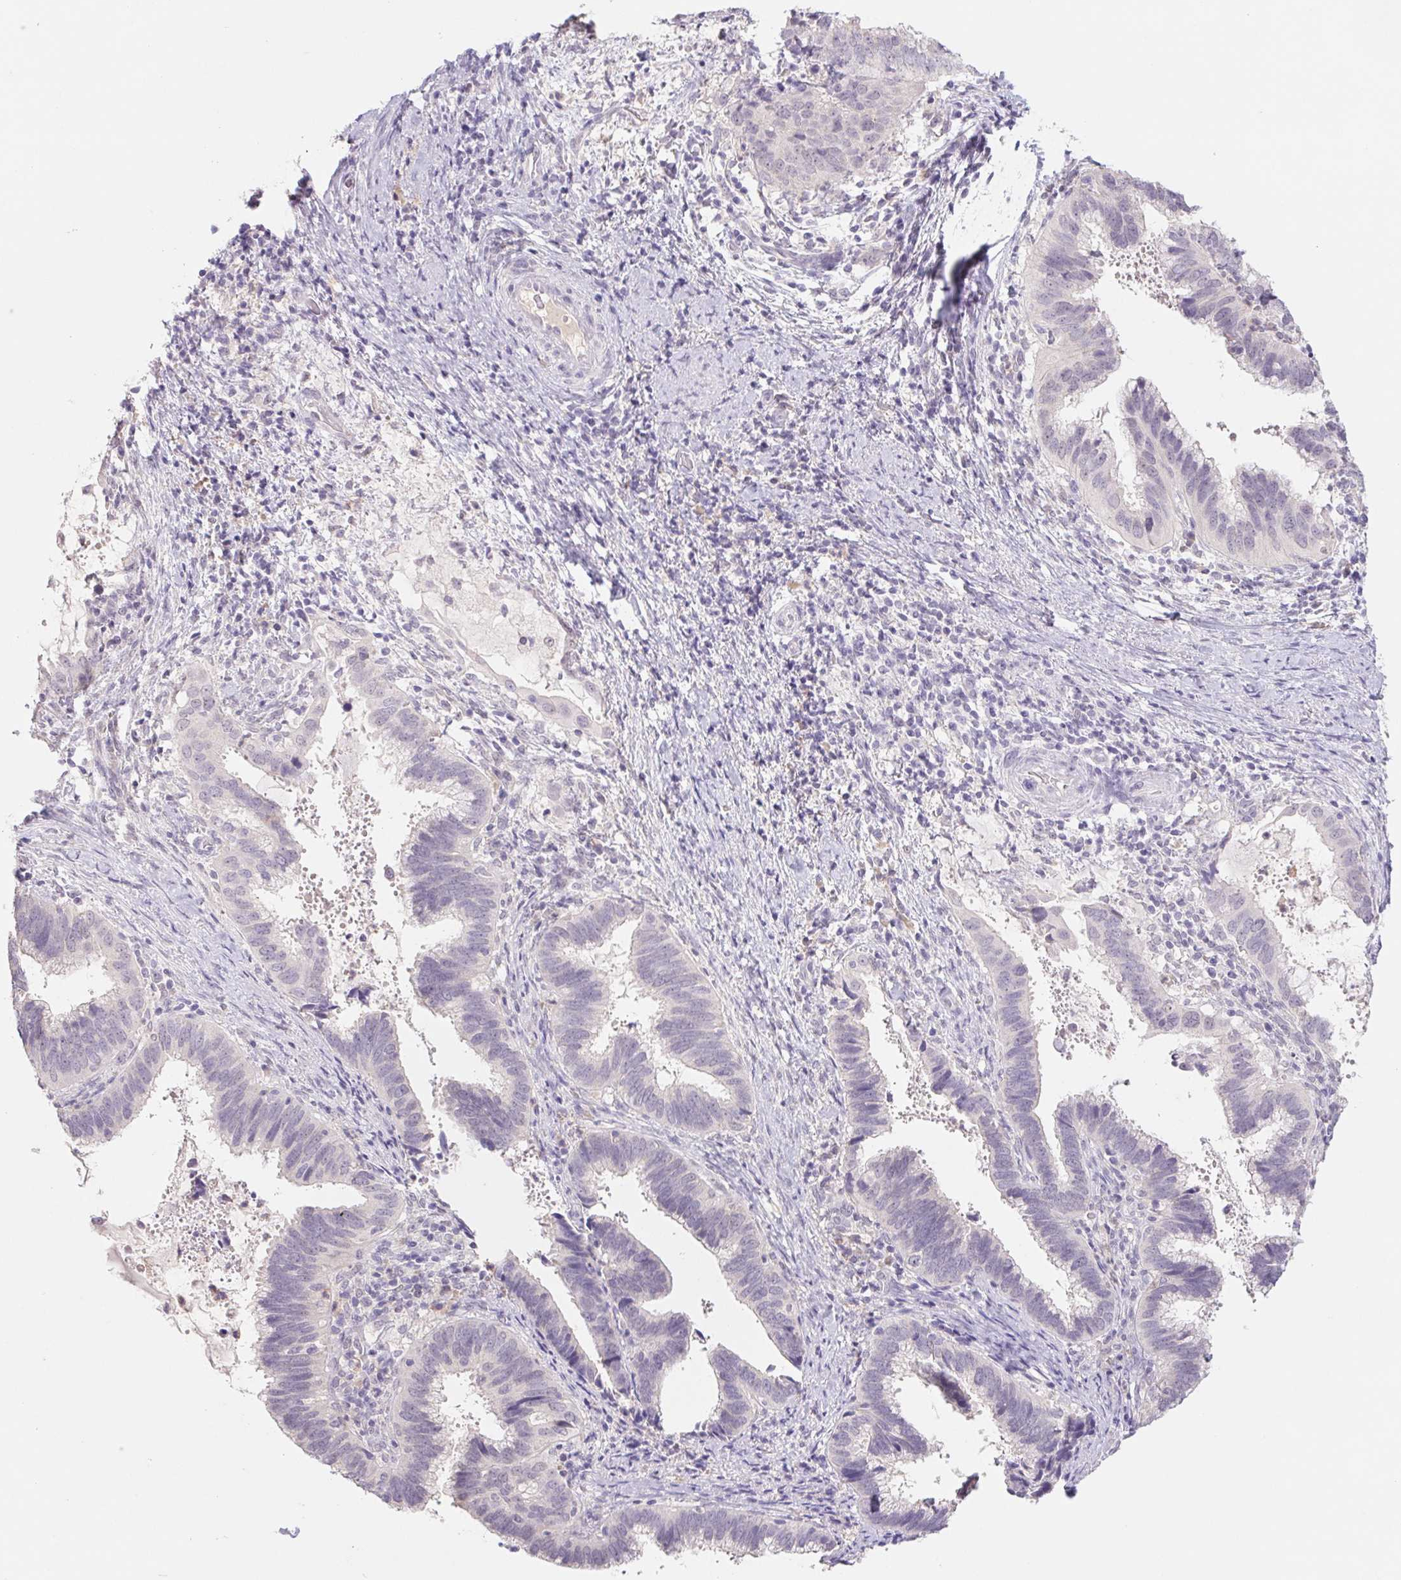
{"staining": {"intensity": "negative", "quantity": "none", "location": "none"}, "tissue": "cervical cancer", "cell_type": "Tumor cells", "image_type": "cancer", "snomed": [{"axis": "morphology", "description": "Adenocarcinoma, NOS"}, {"axis": "topography", "description": "Cervix"}], "caption": "Human adenocarcinoma (cervical) stained for a protein using IHC displays no staining in tumor cells.", "gene": "PNMA8B", "patient": {"sex": "female", "age": 56}}